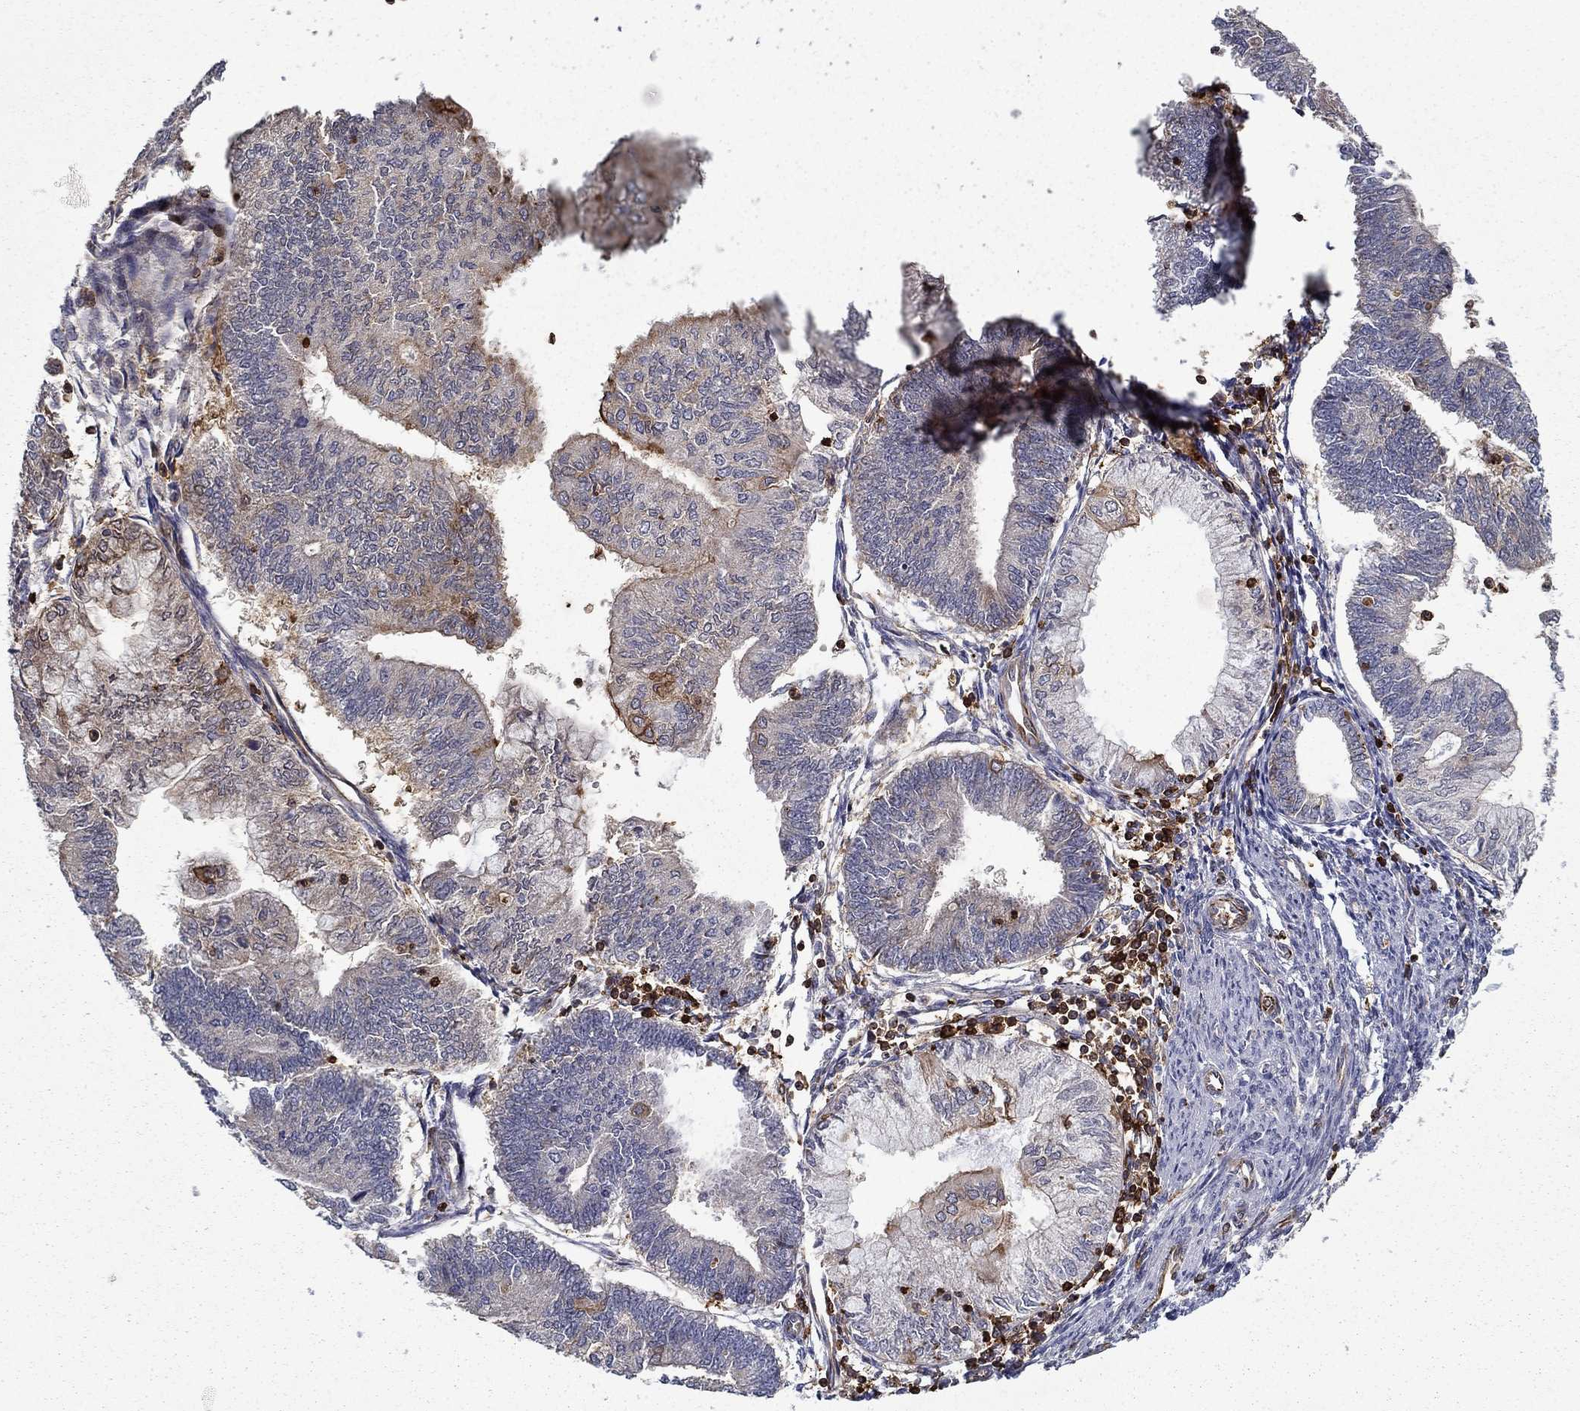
{"staining": {"intensity": "moderate", "quantity": "<25%", "location": "cytoplasmic/membranous"}, "tissue": "endometrial cancer", "cell_type": "Tumor cells", "image_type": "cancer", "snomed": [{"axis": "morphology", "description": "Adenocarcinoma, NOS"}, {"axis": "topography", "description": "Endometrium"}], "caption": "The photomicrograph shows staining of endometrial adenocarcinoma, revealing moderate cytoplasmic/membranous protein expression (brown color) within tumor cells. (Stains: DAB (3,3'-diaminobenzidine) in brown, nuclei in blue, Microscopy: brightfield microscopy at high magnification).", "gene": "ADM", "patient": {"sex": "female", "age": 59}}